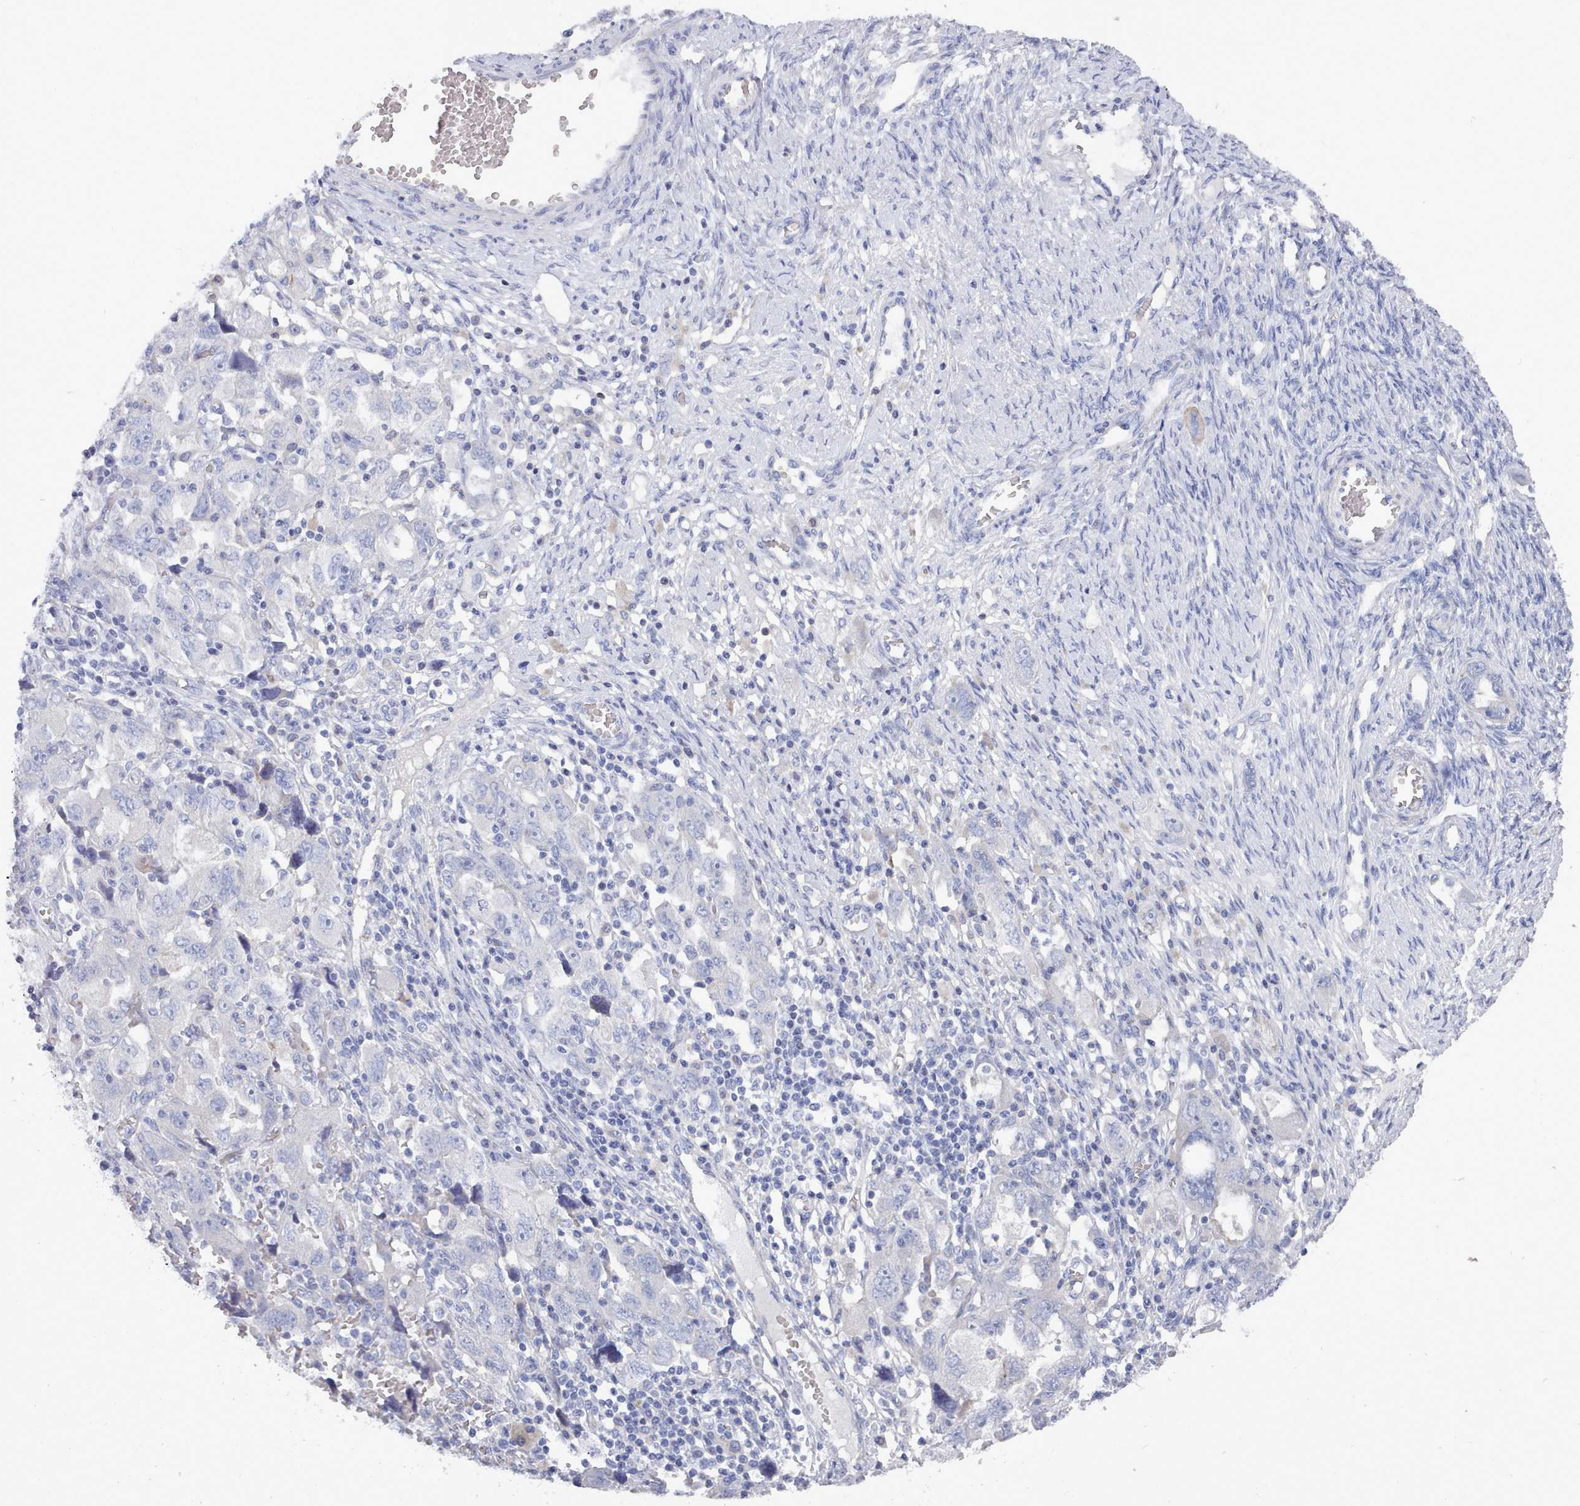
{"staining": {"intensity": "negative", "quantity": "none", "location": "none"}, "tissue": "ovarian cancer", "cell_type": "Tumor cells", "image_type": "cancer", "snomed": [{"axis": "morphology", "description": "Carcinoma, NOS"}, {"axis": "morphology", "description": "Cystadenocarcinoma, serous, NOS"}, {"axis": "topography", "description": "Ovary"}], "caption": "Immunohistochemical staining of human serous cystadenocarcinoma (ovarian) reveals no significant expression in tumor cells.", "gene": "PDE4C", "patient": {"sex": "female", "age": 69}}